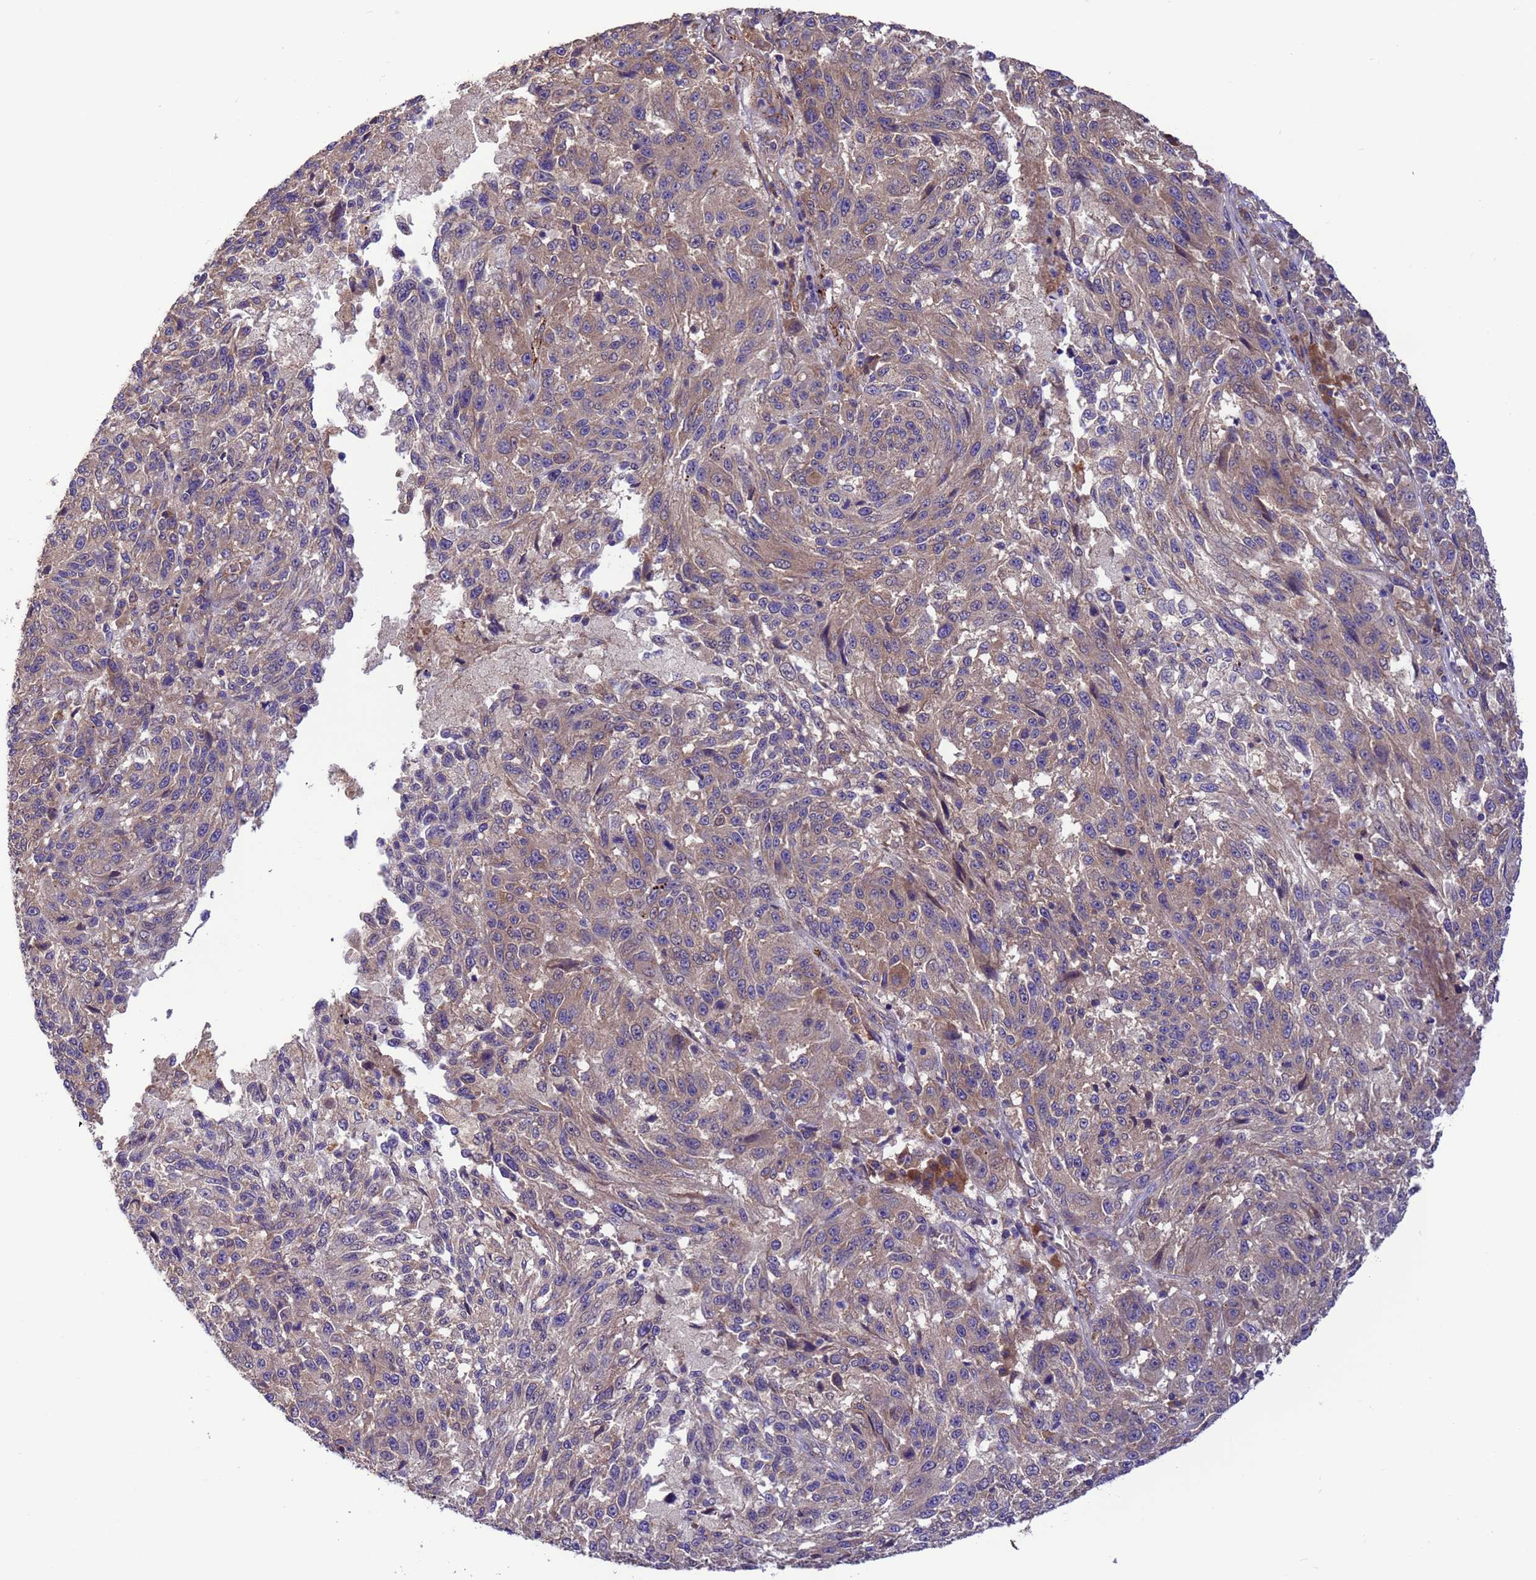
{"staining": {"intensity": "weak", "quantity": "25%-75%", "location": "cytoplasmic/membranous"}, "tissue": "melanoma", "cell_type": "Tumor cells", "image_type": "cancer", "snomed": [{"axis": "morphology", "description": "Malignant melanoma, NOS"}, {"axis": "topography", "description": "Skin"}], "caption": "DAB immunohistochemical staining of human malignant melanoma displays weak cytoplasmic/membranous protein staining in approximately 25%-75% of tumor cells.", "gene": "ARHGAP12", "patient": {"sex": "male", "age": 53}}